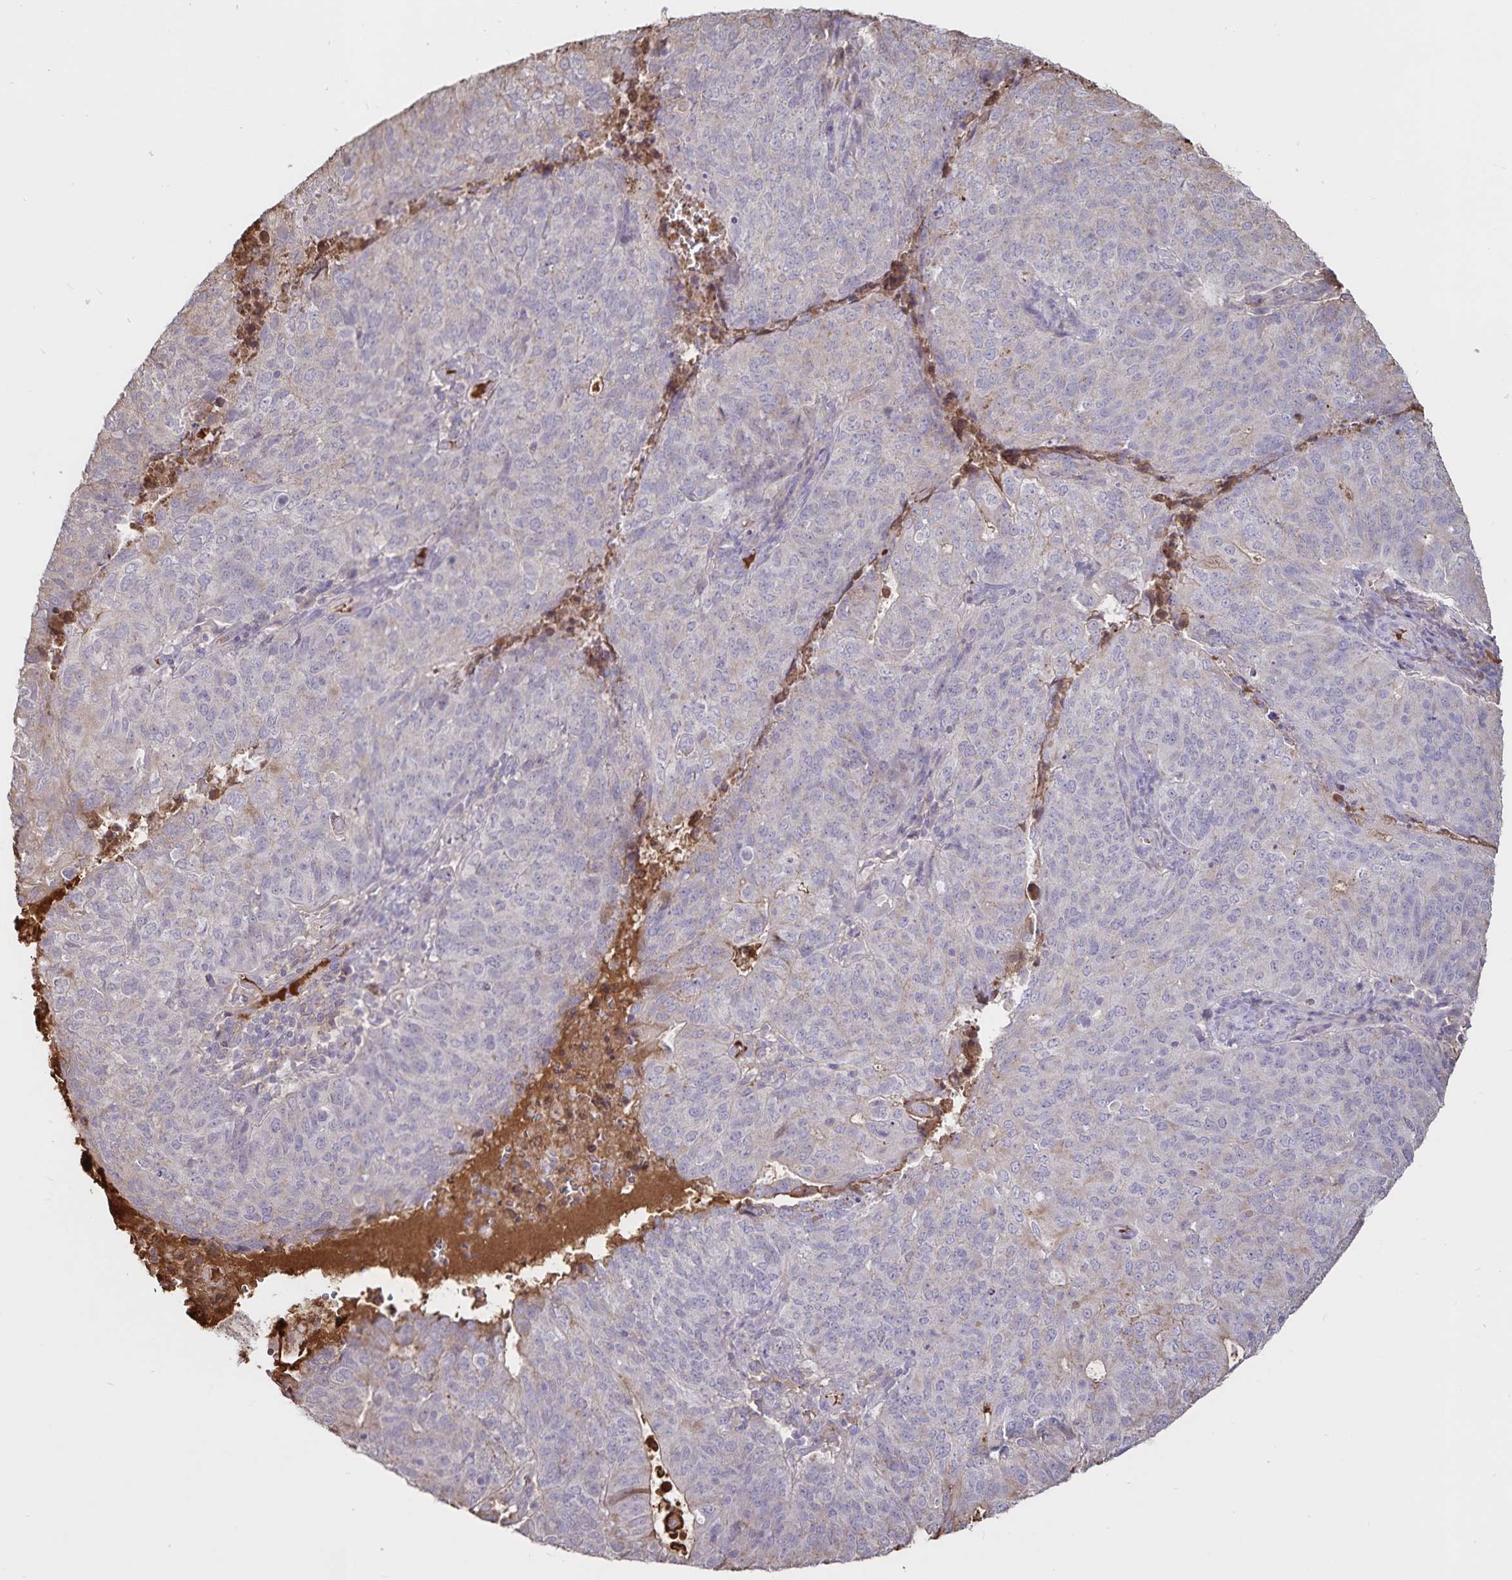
{"staining": {"intensity": "negative", "quantity": "none", "location": "none"}, "tissue": "endometrial cancer", "cell_type": "Tumor cells", "image_type": "cancer", "snomed": [{"axis": "morphology", "description": "Adenocarcinoma, NOS"}, {"axis": "topography", "description": "Endometrium"}], "caption": "Micrograph shows no significant protein expression in tumor cells of endometrial adenocarcinoma.", "gene": "FGG", "patient": {"sex": "female", "age": 82}}